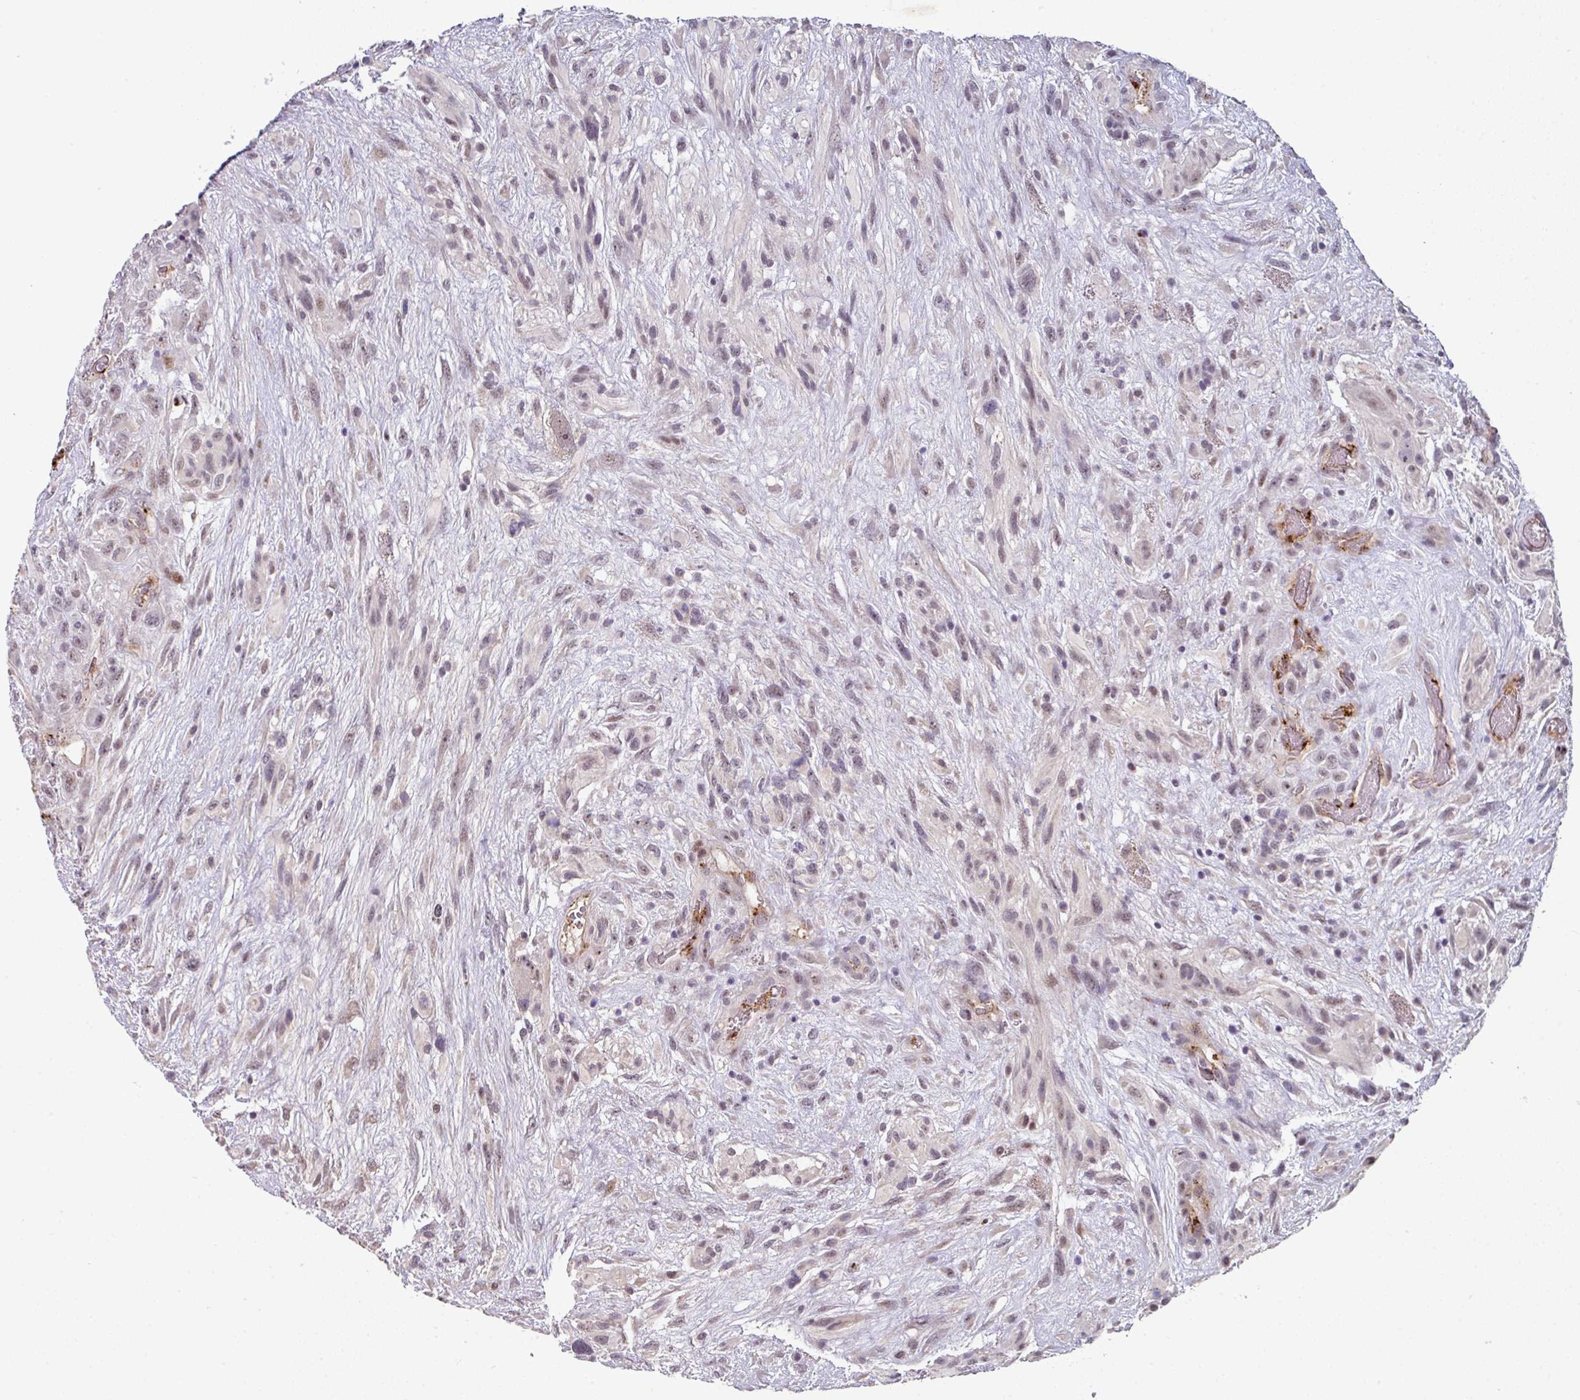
{"staining": {"intensity": "moderate", "quantity": "<25%", "location": "nuclear"}, "tissue": "glioma", "cell_type": "Tumor cells", "image_type": "cancer", "snomed": [{"axis": "morphology", "description": "Glioma, malignant, High grade"}, {"axis": "topography", "description": "Brain"}], "caption": "DAB (3,3'-diaminobenzidine) immunohistochemical staining of glioma exhibits moderate nuclear protein staining in approximately <25% of tumor cells. The staining was performed using DAB to visualize the protein expression in brown, while the nuclei were stained in blue with hematoxylin (Magnification: 20x).", "gene": "SIDT2", "patient": {"sex": "male", "age": 61}}